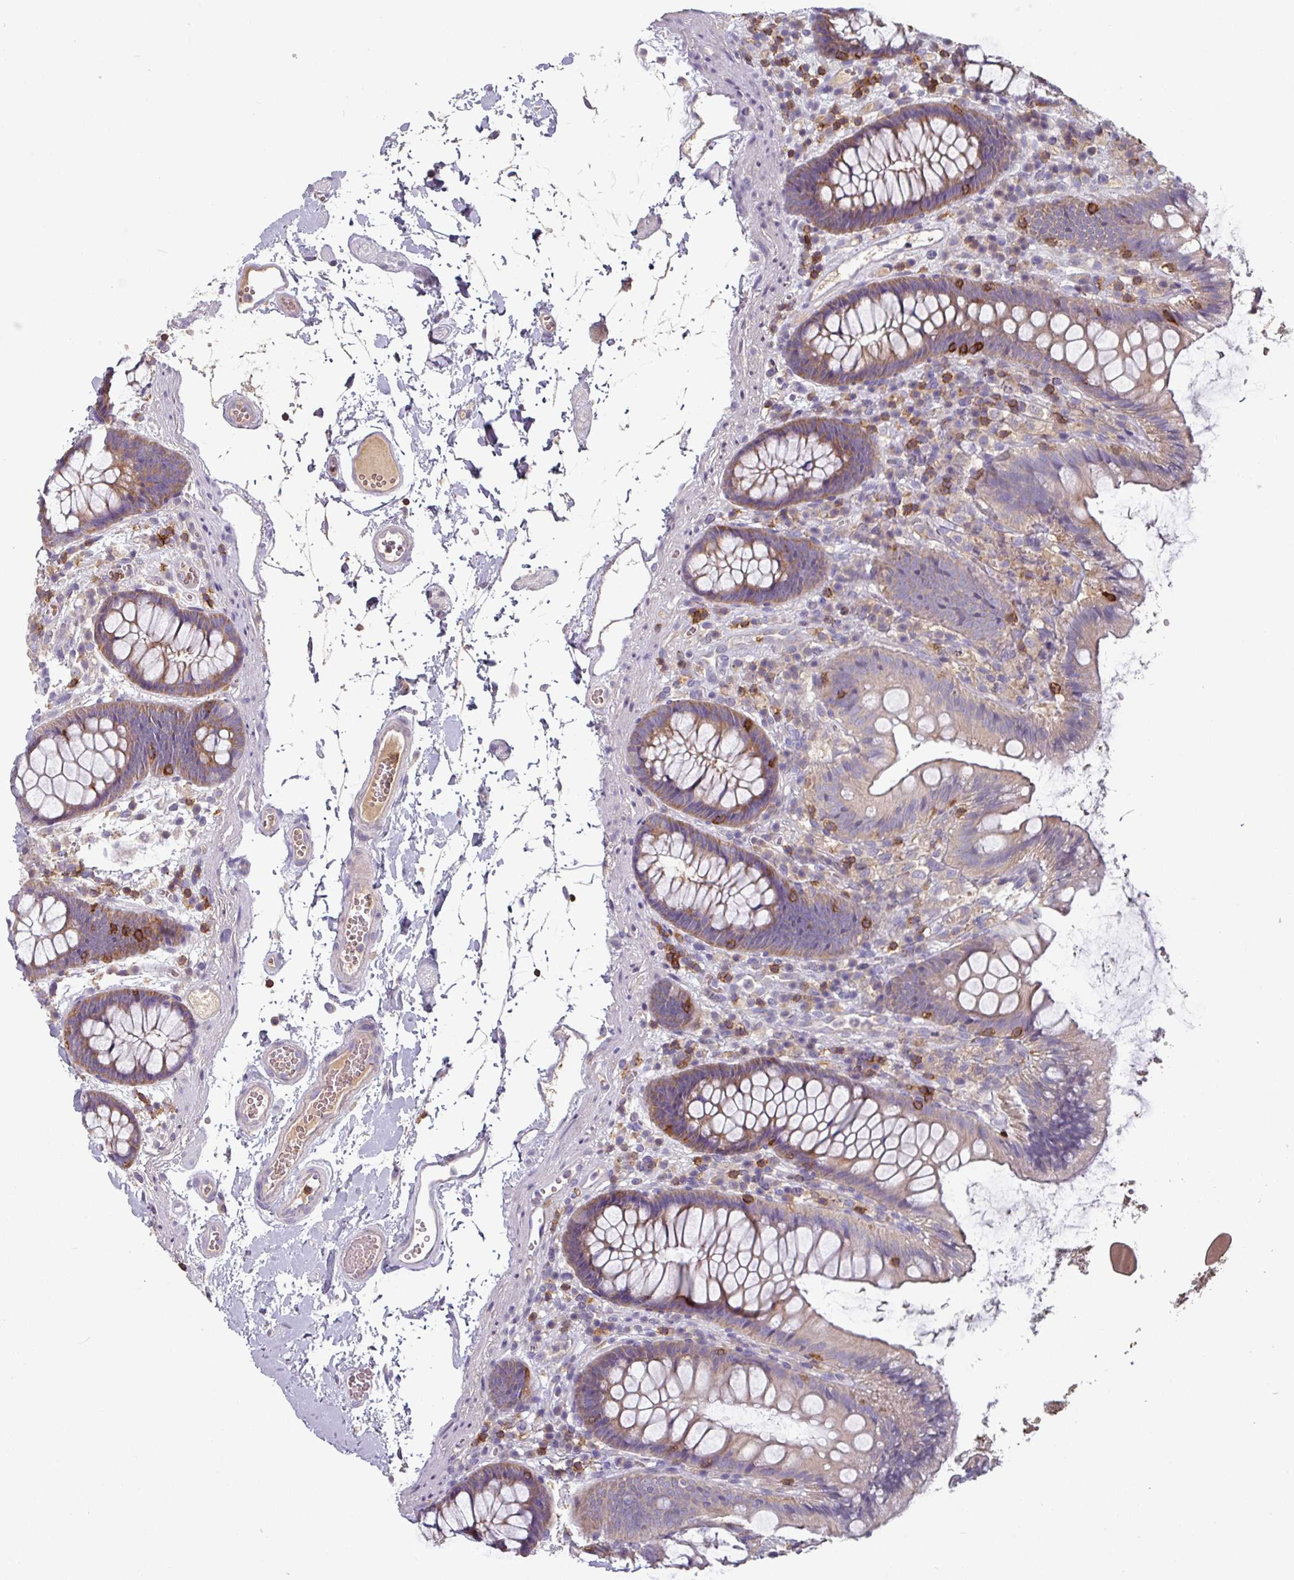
{"staining": {"intensity": "negative", "quantity": "none", "location": "none"}, "tissue": "colon", "cell_type": "Endothelial cells", "image_type": "normal", "snomed": [{"axis": "morphology", "description": "Normal tissue, NOS"}, {"axis": "topography", "description": "Colon"}], "caption": "Unremarkable colon was stained to show a protein in brown. There is no significant expression in endothelial cells. Brightfield microscopy of IHC stained with DAB (brown) and hematoxylin (blue), captured at high magnification.", "gene": "CD3G", "patient": {"sex": "male", "age": 84}}